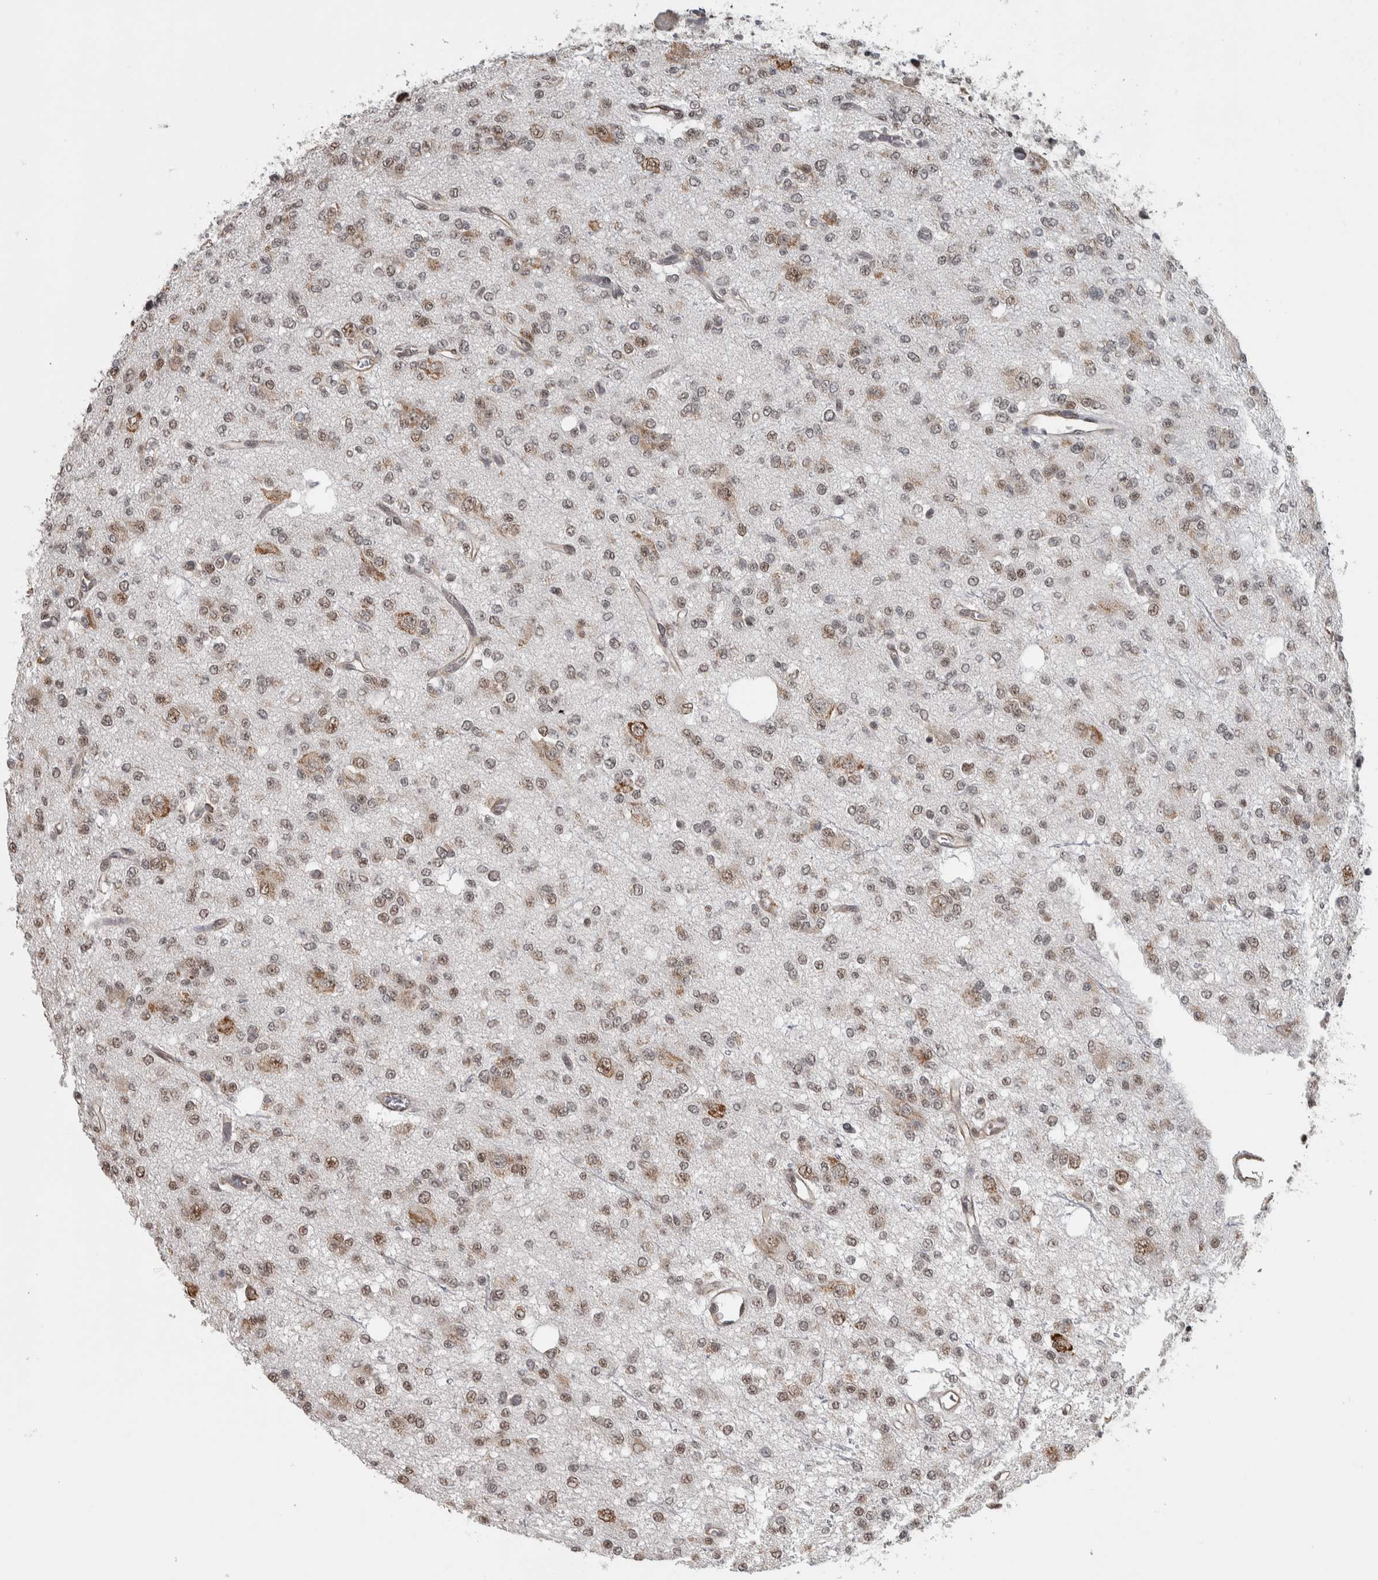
{"staining": {"intensity": "weak", "quantity": ">75%", "location": "nuclear"}, "tissue": "glioma", "cell_type": "Tumor cells", "image_type": "cancer", "snomed": [{"axis": "morphology", "description": "Glioma, malignant, Low grade"}, {"axis": "topography", "description": "Brain"}], "caption": "Tumor cells exhibit low levels of weak nuclear positivity in about >75% of cells in low-grade glioma (malignant). (Stains: DAB in brown, nuclei in blue, Microscopy: brightfield microscopy at high magnification).", "gene": "DDX42", "patient": {"sex": "male", "age": 38}}